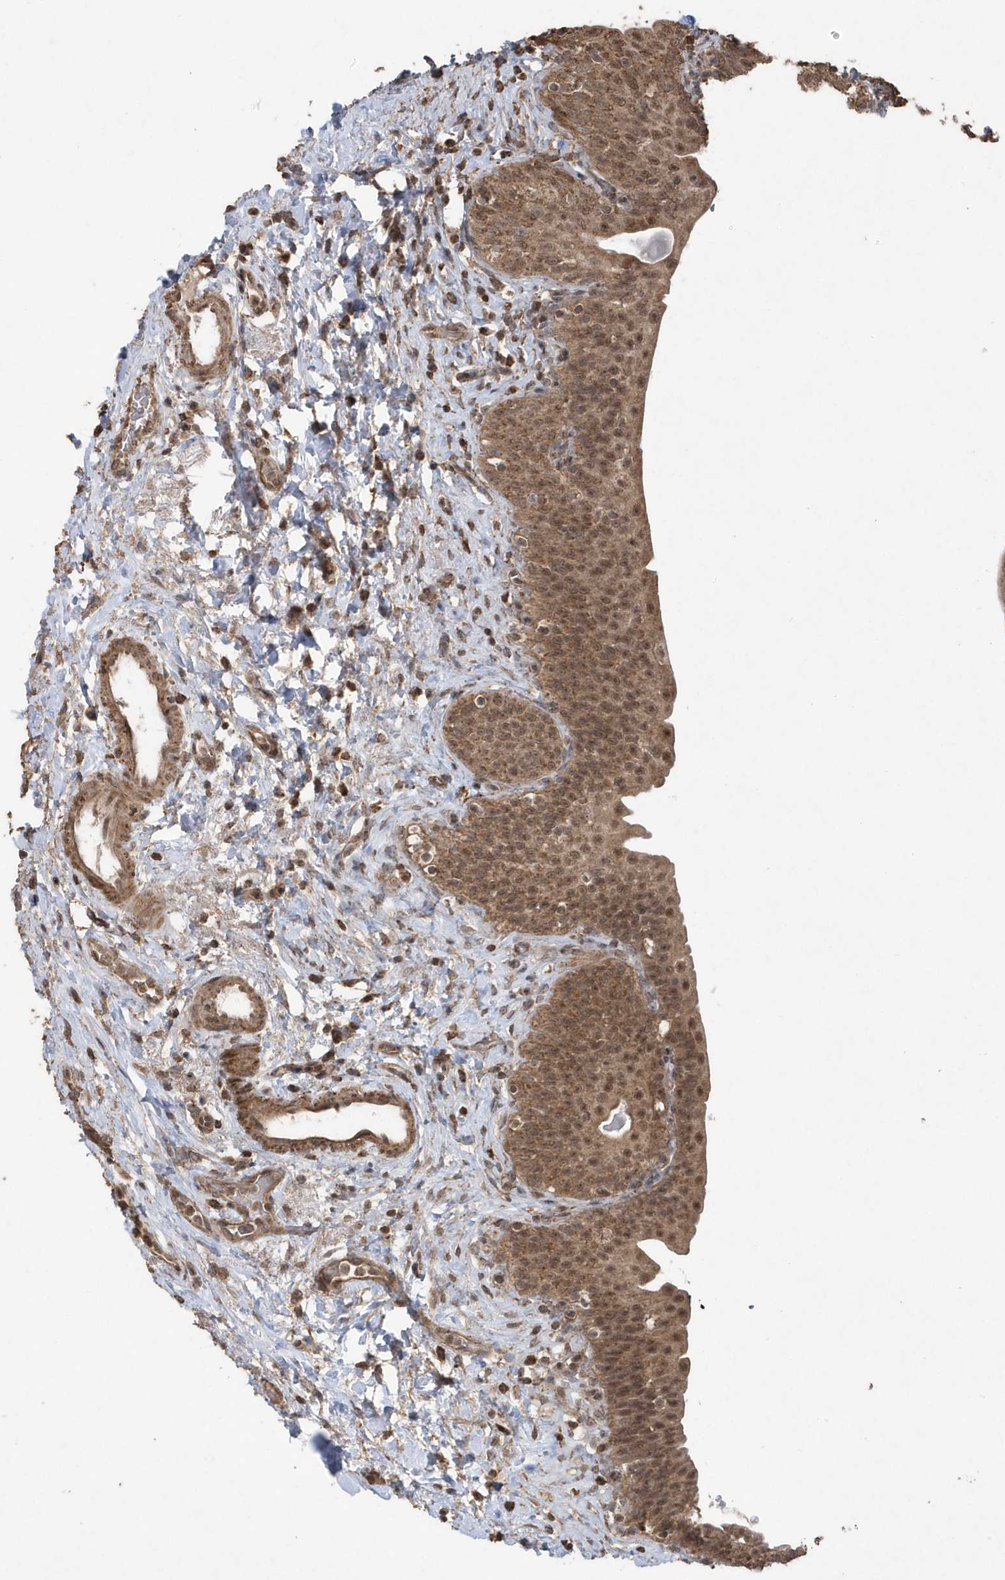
{"staining": {"intensity": "moderate", "quantity": ">75%", "location": "cytoplasmic/membranous,nuclear"}, "tissue": "urinary bladder", "cell_type": "Urothelial cells", "image_type": "normal", "snomed": [{"axis": "morphology", "description": "Normal tissue, NOS"}, {"axis": "topography", "description": "Urinary bladder"}], "caption": "Benign urinary bladder was stained to show a protein in brown. There is medium levels of moderate cytoplasmic/membranous,nuclear staining in approximately >75% of urothelial cells.", "gene": "PAXBP1", "patient": {"sex": "male", "age": 83}}